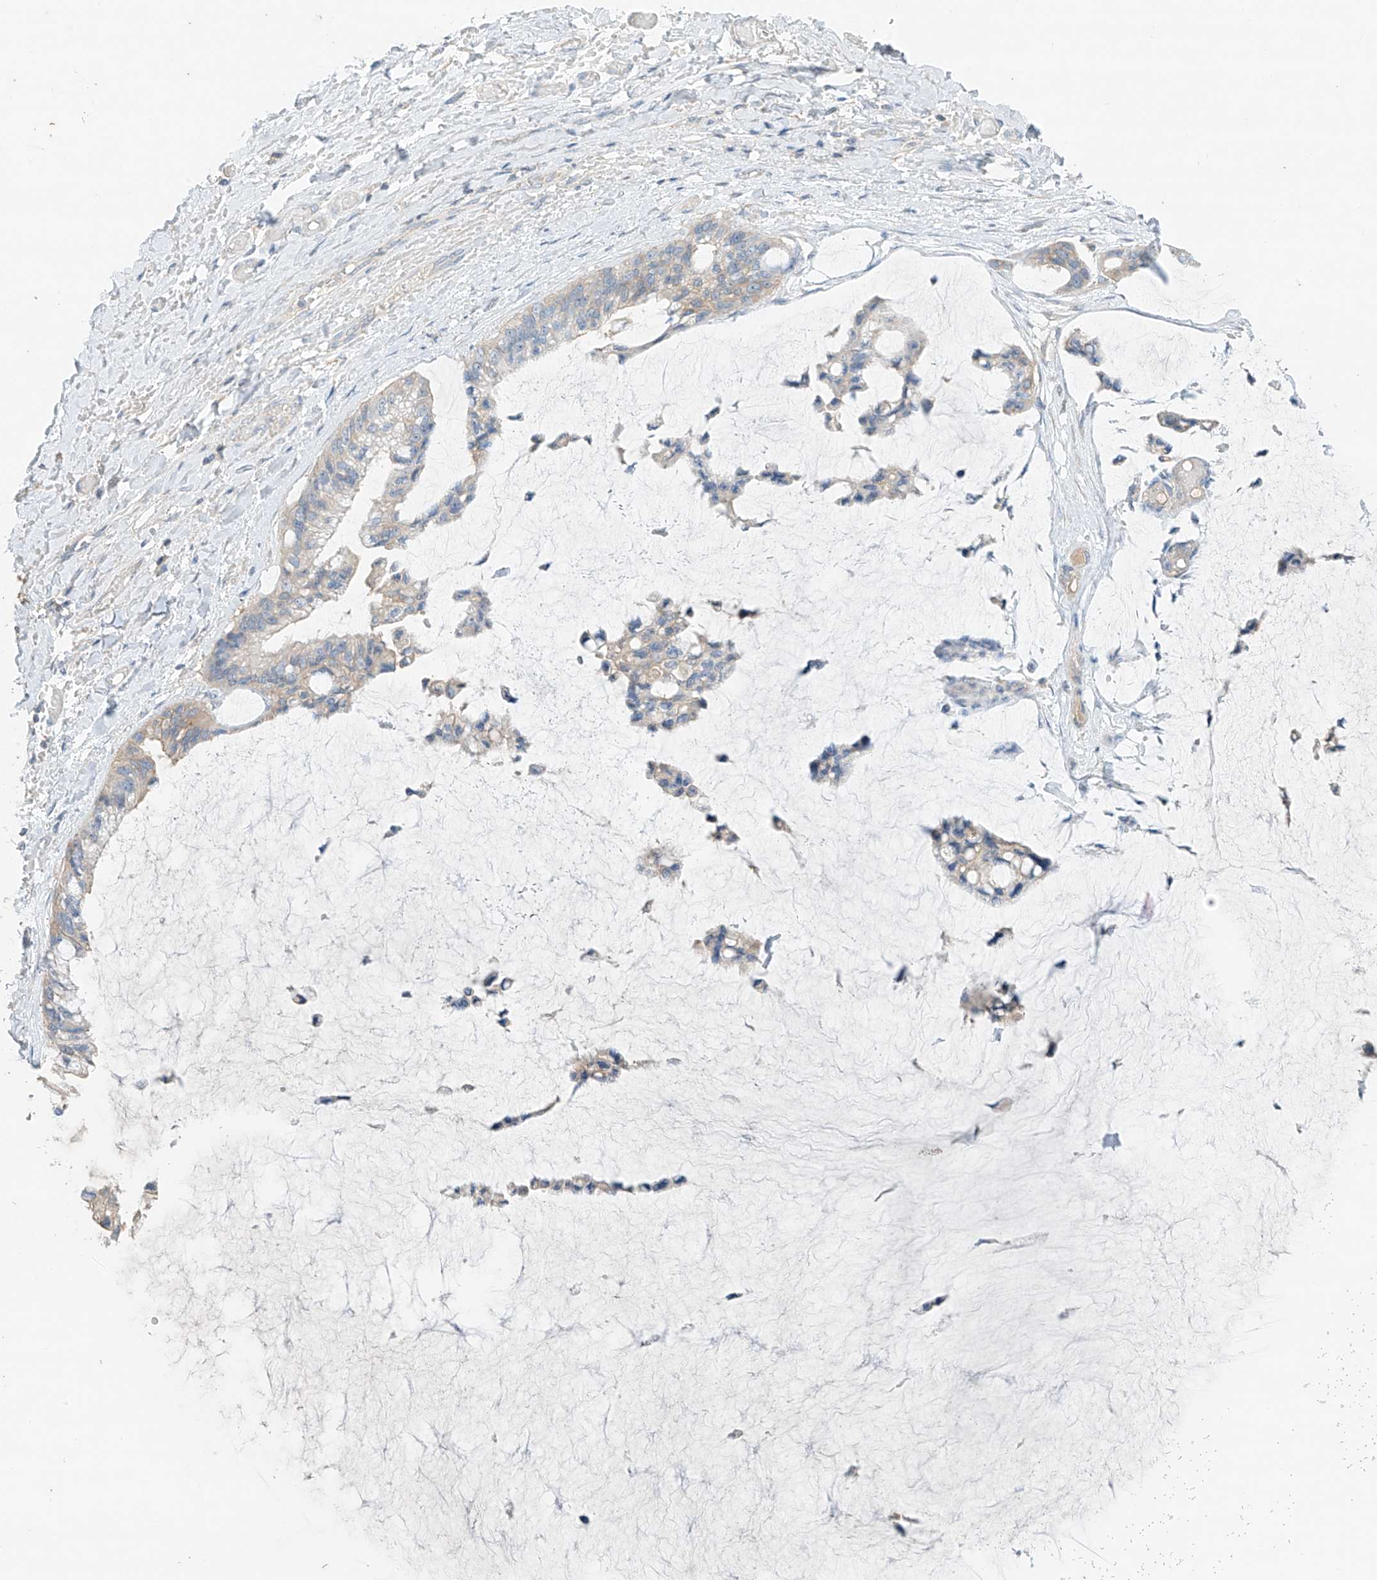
{"staining": {"intensity": "negative", "quantity": "none", "location": "none"}, "tissue": "ovarian cancer", "cell_type": "Tumor cells", "image_type": "cancer", "snomed": [{"axis": "morphology", "description": "Cystadenocarcinoma, mucinous, NOS"}, {"axis": "topography", "description": "Ovary"}], "caption": "Immunohistochemistry (IHC) photomicrograph of neoplastic tissue: ovarian cancer stained with DAB (3,3'-diaminobenzidine) exhibits no significant protein positivity in tumor cells.", "gene": "CAPN13", "patient": {"sex": "female", "age": 39}}